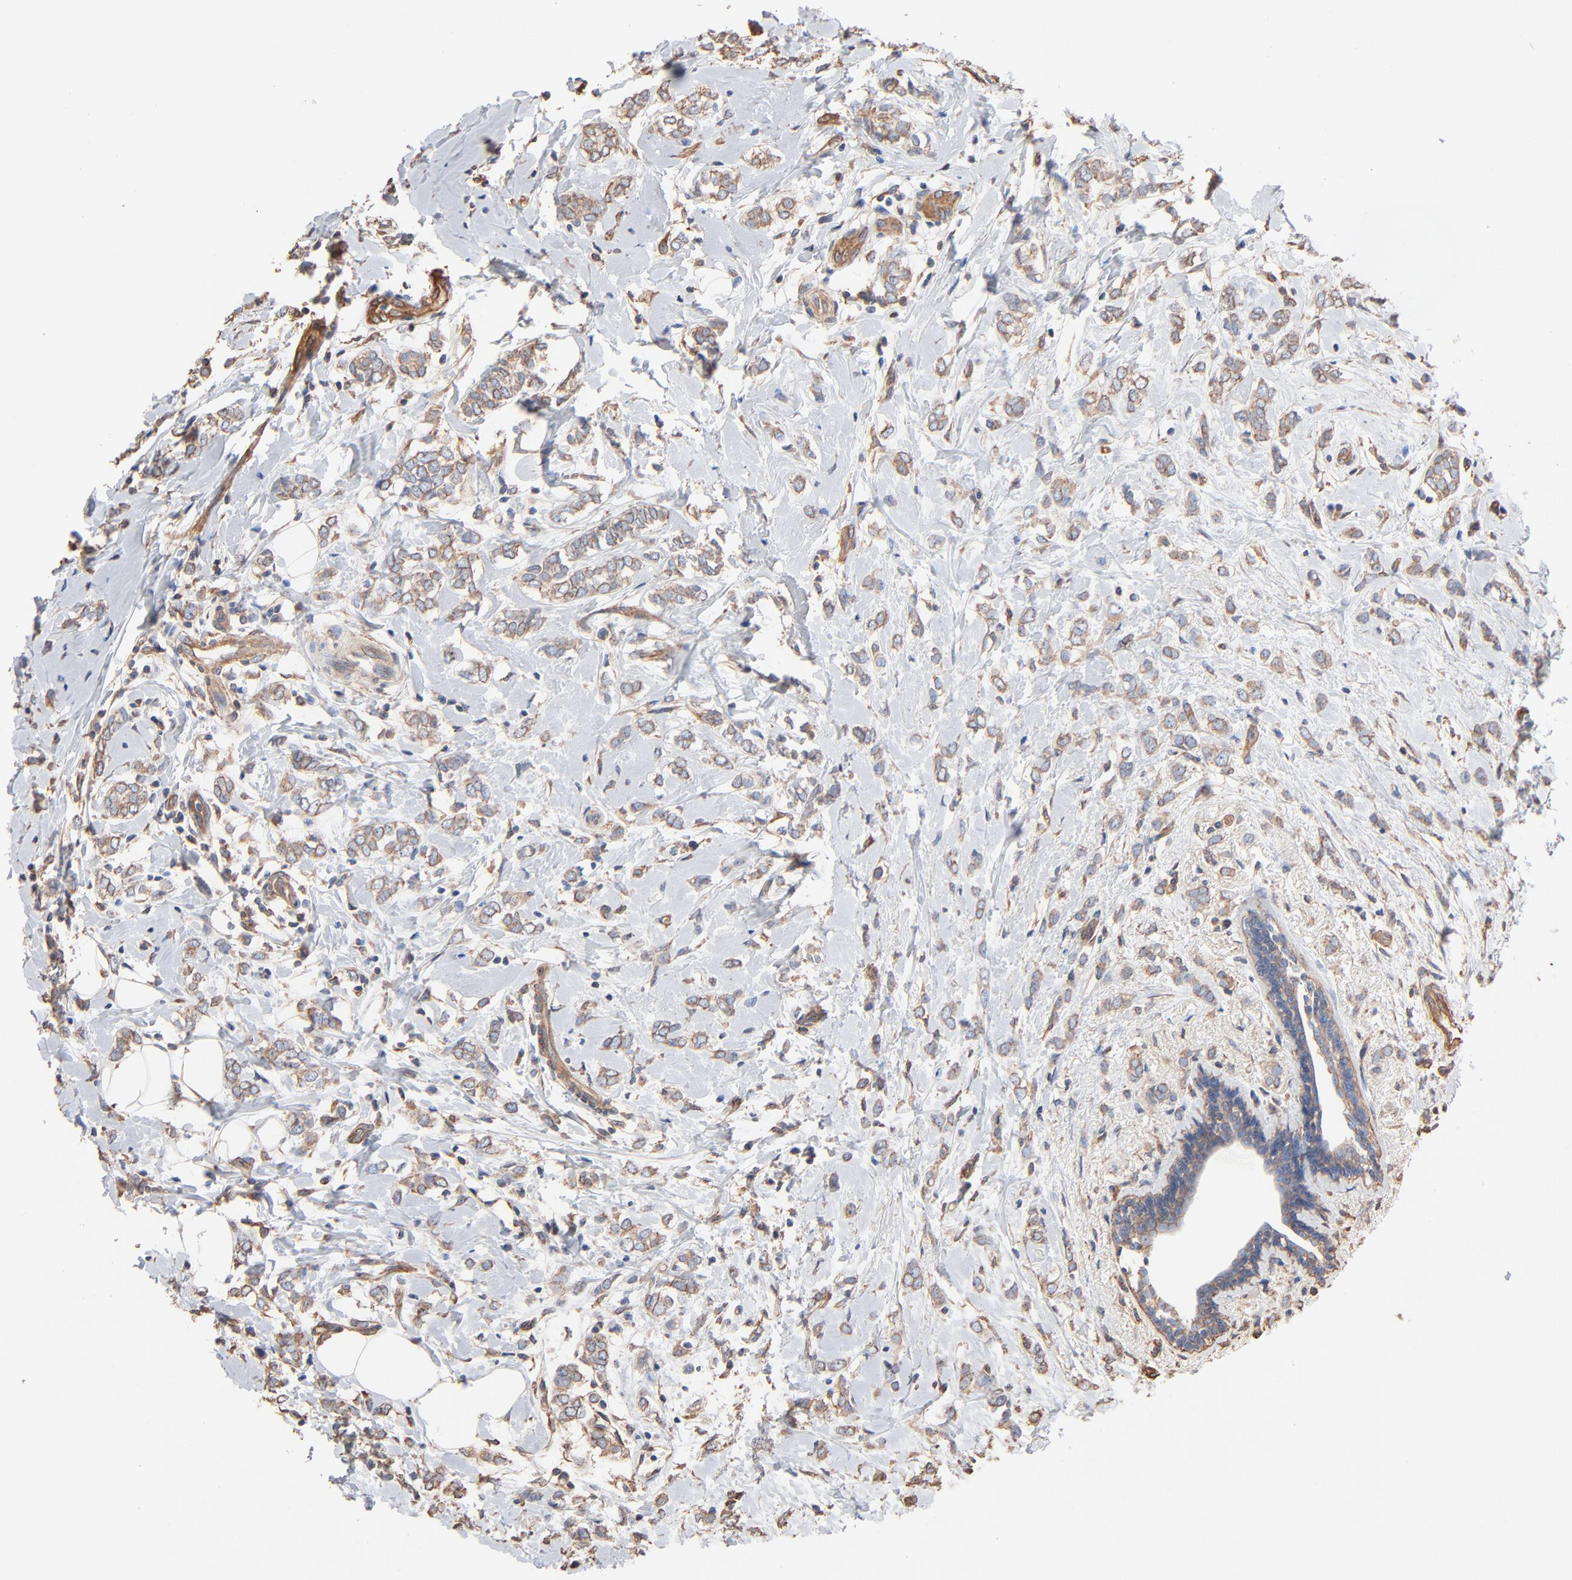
{"staining": {"intensity": "weak", "quantity": "25%-75%", "location": "cytoplasmic/membranous"}, "tissue": "breast cancer", "cell_type": "Tumor cells", "image_type": "cancer", "snomed": [{"axis": "morphology", "description": "Normal tissue, NOS"}, {"axis": "morphology", "description": "Lobular carcinoma"}, {"axis": "topography", "description": "Breast"}], "caption": "The immunohistochemical stain shows weak cytoplasmic/membranous expression in tumor cells of lobular carcinoma (breast) tissue.", "gene": "ABCD4", "patient": {"sex": "female", "age": 47}}